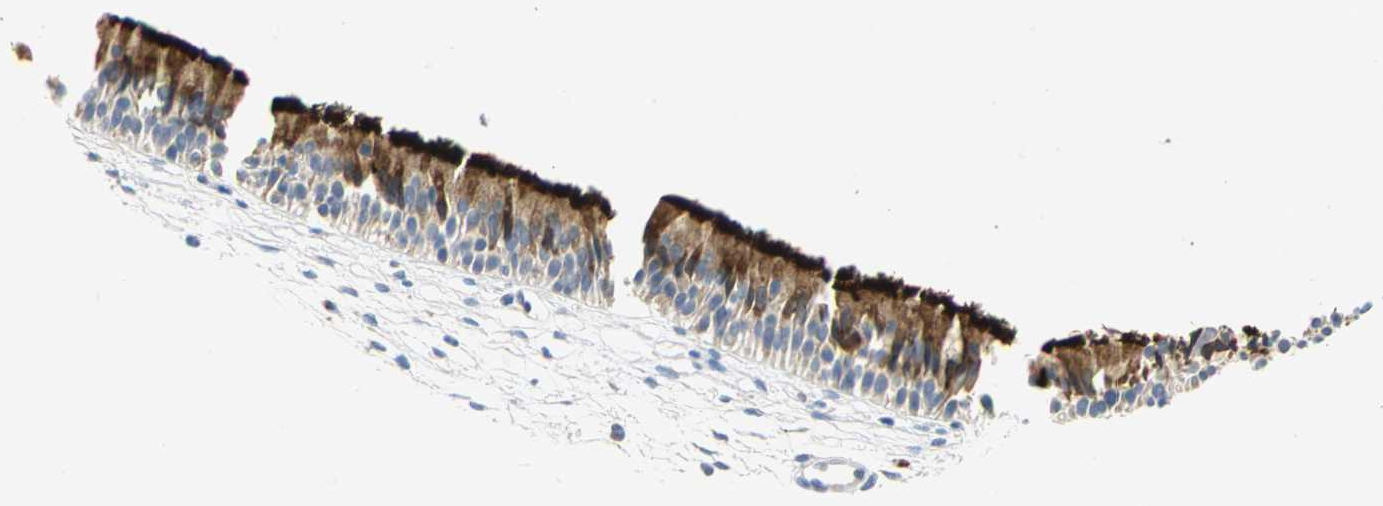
{"staining": {"intensity": "strong", "quantity": ">75%", "location": "cytoplasmic/membranous"}, "tissue": "nasopharynx", "cell_type": "Respiratory epithelial cells", "image_type": "normal", "snomed": [{"axis": "morphology", "description": "Normal tissue, NOS"}, {"axis": "topography", "description": "Nasopharynx"}], "caption": "About >75% of respiratory epithelial cells in unremarkable human nasopharynx demonstrate strong cytoplasmic/membranous protein positivity as visualized by brown immunohistochemical staining.", "gene": "TULP4", "patient": {"sex": "female", "age": 54}}